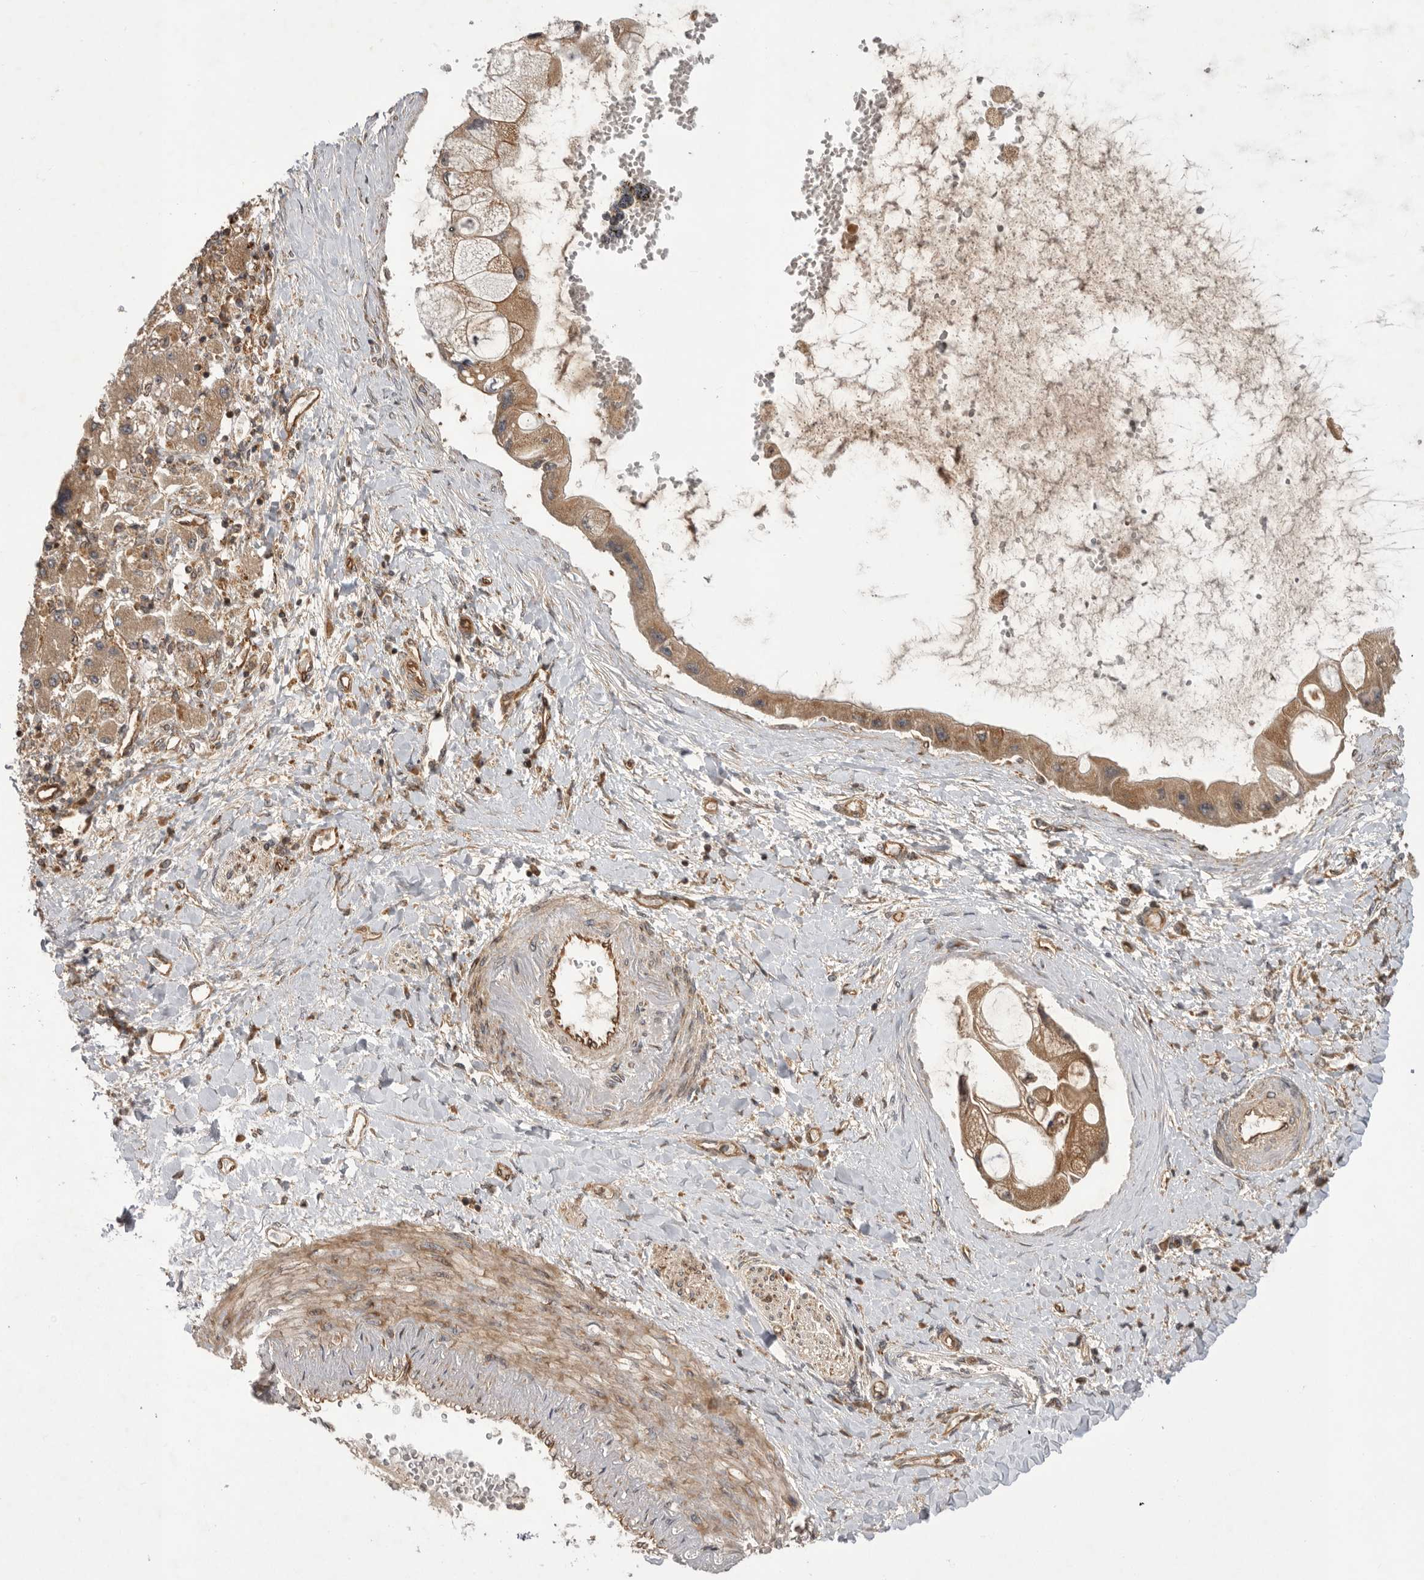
{"staining": {"intensity": "moderate", "quantity": ">75%", "location": "cytoplasmic/membranous"}, "tissue": "liver cancer", "cell_type": "Tumor cells", "image_type": "cancer", "snomed": [{"axis": "morphology", "description": "Cholangiocarcinoma"}, {"axis": "topography", "description": "Liver"}], "caption": "Immunohistochemical staining of human liver cancer (cholangiocarcinoma) demonstrates medium levels of moderate cytoplasmic/membranous positivity in approximately >75% of tumor cells. (brown staining indicates protein expression, while blue staining denotes nuclei).", "gene": "DHDDS", "patient": {"sex": "male", "age": 50}}